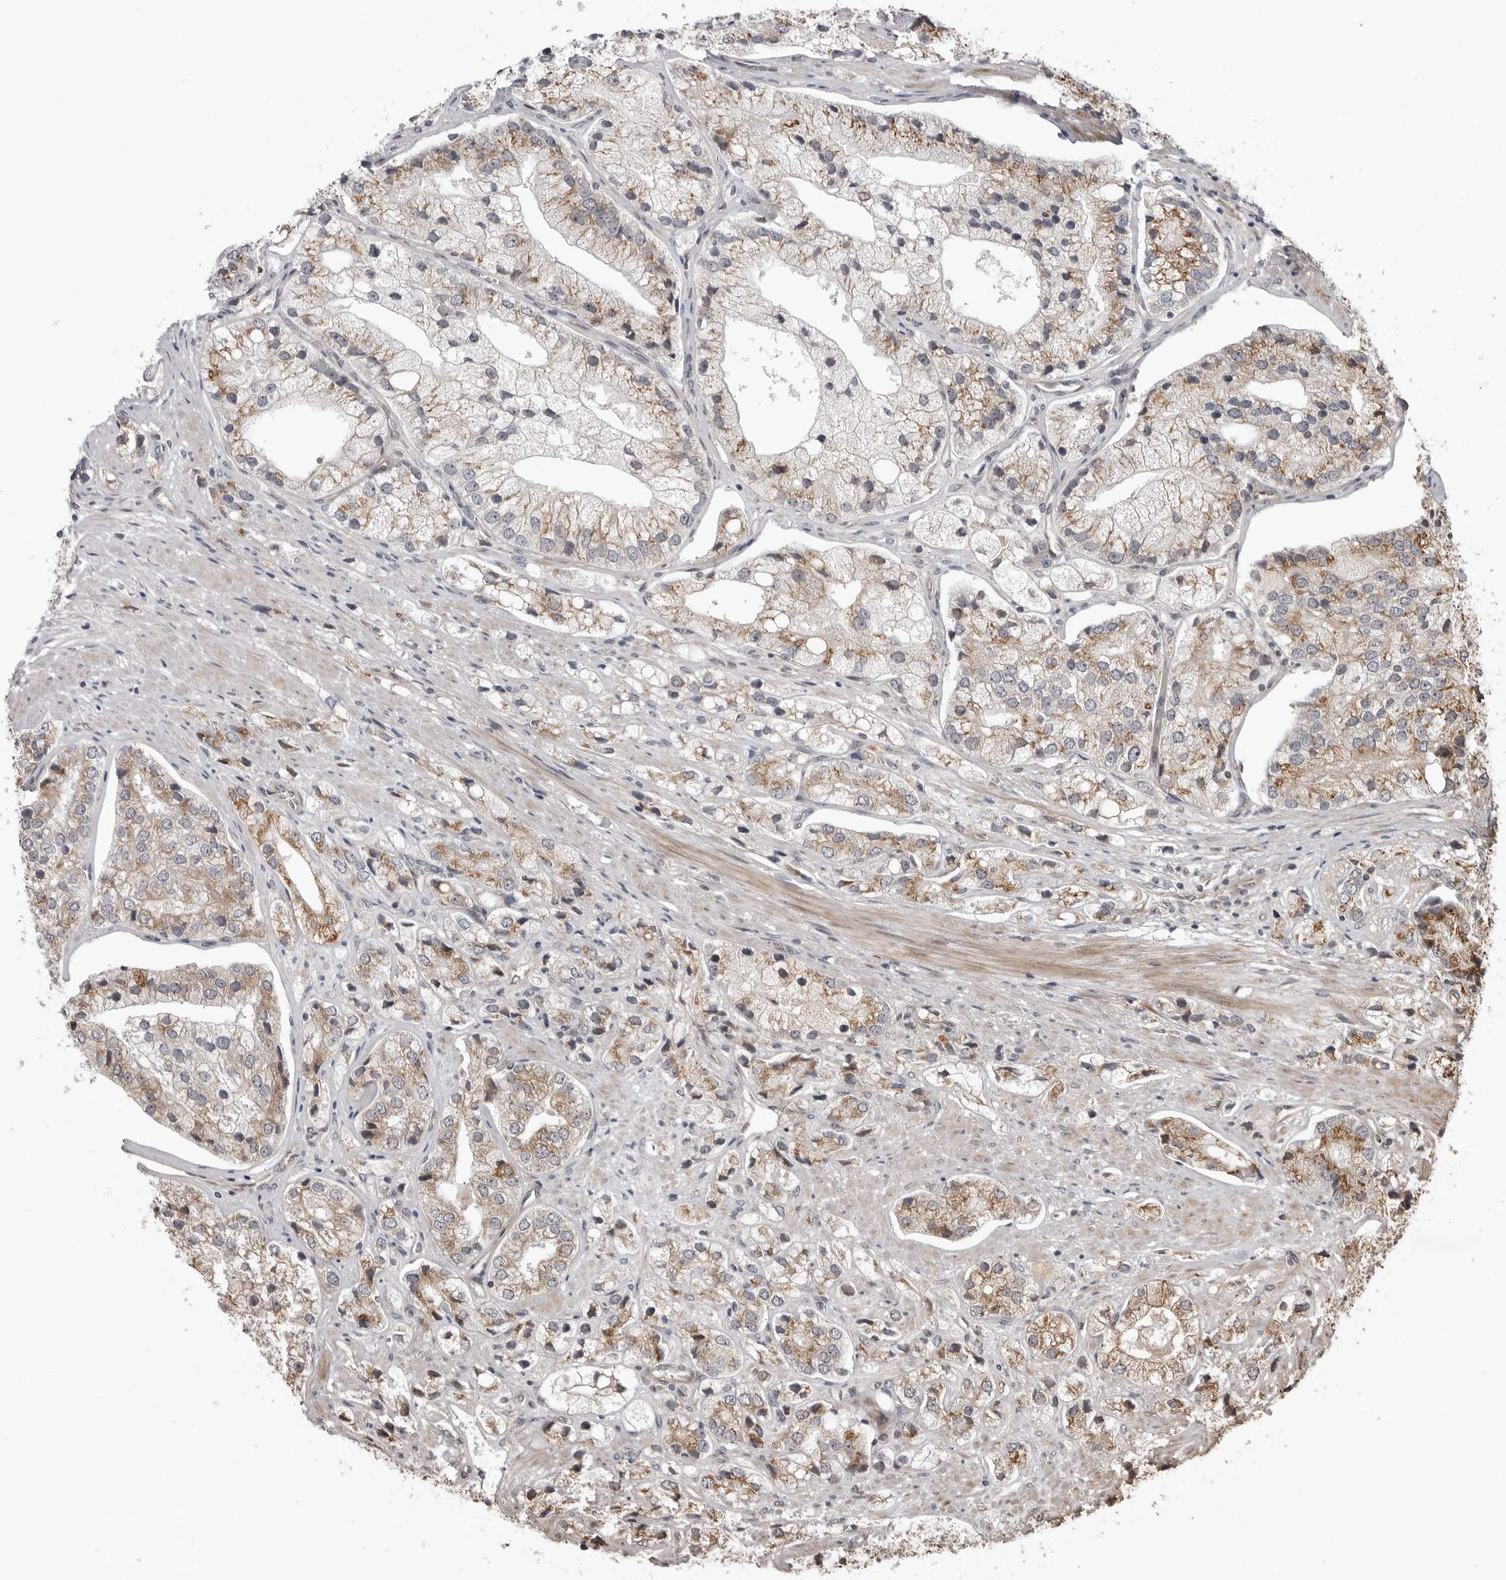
{"staining": {"intensity": "moderate", "quantity": ">75%", "location": "cytoplasmic/membranous"}, "tissue": "prostate cancer", "cell_type": "Tumor cells", "image_type": "cancer", "snomed": [{"axis": "morphology", "description": "Adenocarcinoma, High grade"}, {"axis": "topography", "description": "Prostate"}], "caption": "IHC histopathology image of neoplastic tissue: human prostate adenocarcinoma (high-grade) stained using IHC demonstrates medium levels of moderate protein expression localized specifically in the cytoplasmic/membranous of tumor cells, appearing as a cytoplasmic/membranous brown color.", "gene": "LRRC45", "patient": {"sex": "male", "age": 50}}